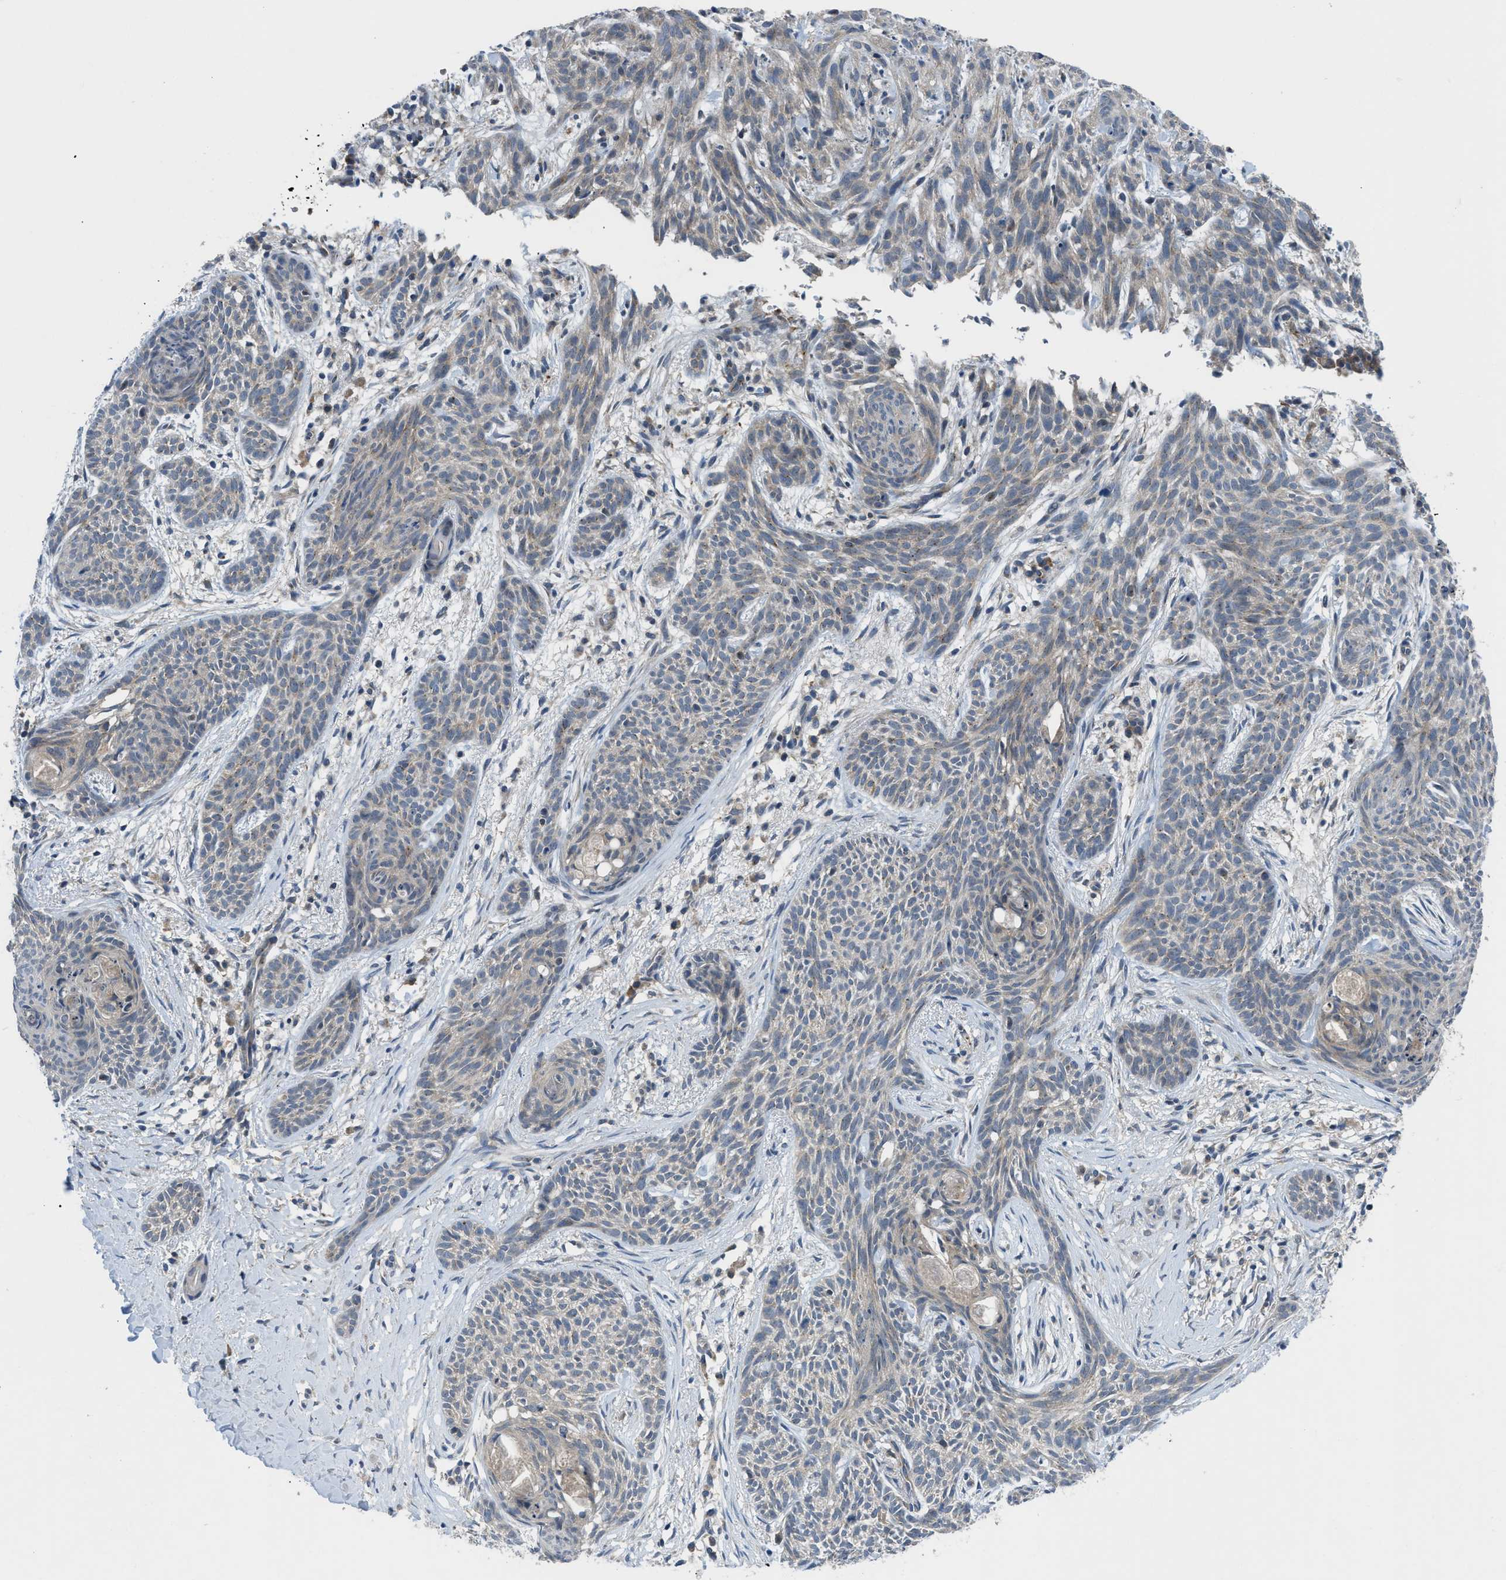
{"staining": {"intensity": "weak", "quantity": ">75%", "location": "cytoplasmic/membranous"}, "tissue": "skin cancer", "cell_type": "Tumor cells", "image_type": "cancer", "snomed": [{"axis": "morphology", "description": "Basal cell carcinoma"}, {"axis": "topography", "description": "Skin"}], "caption": "Weak cytoplasmic/membranous positivity is present in about >75% of tumor cells in skin basal cell carcinoma. The protein of interest is stained brown, and the nuclei are stained in blue (DAB IHC with brightfield microscopy, high magnification).", "gene": "PDE7A", "patient": {"sex": "female", "age": 59}}